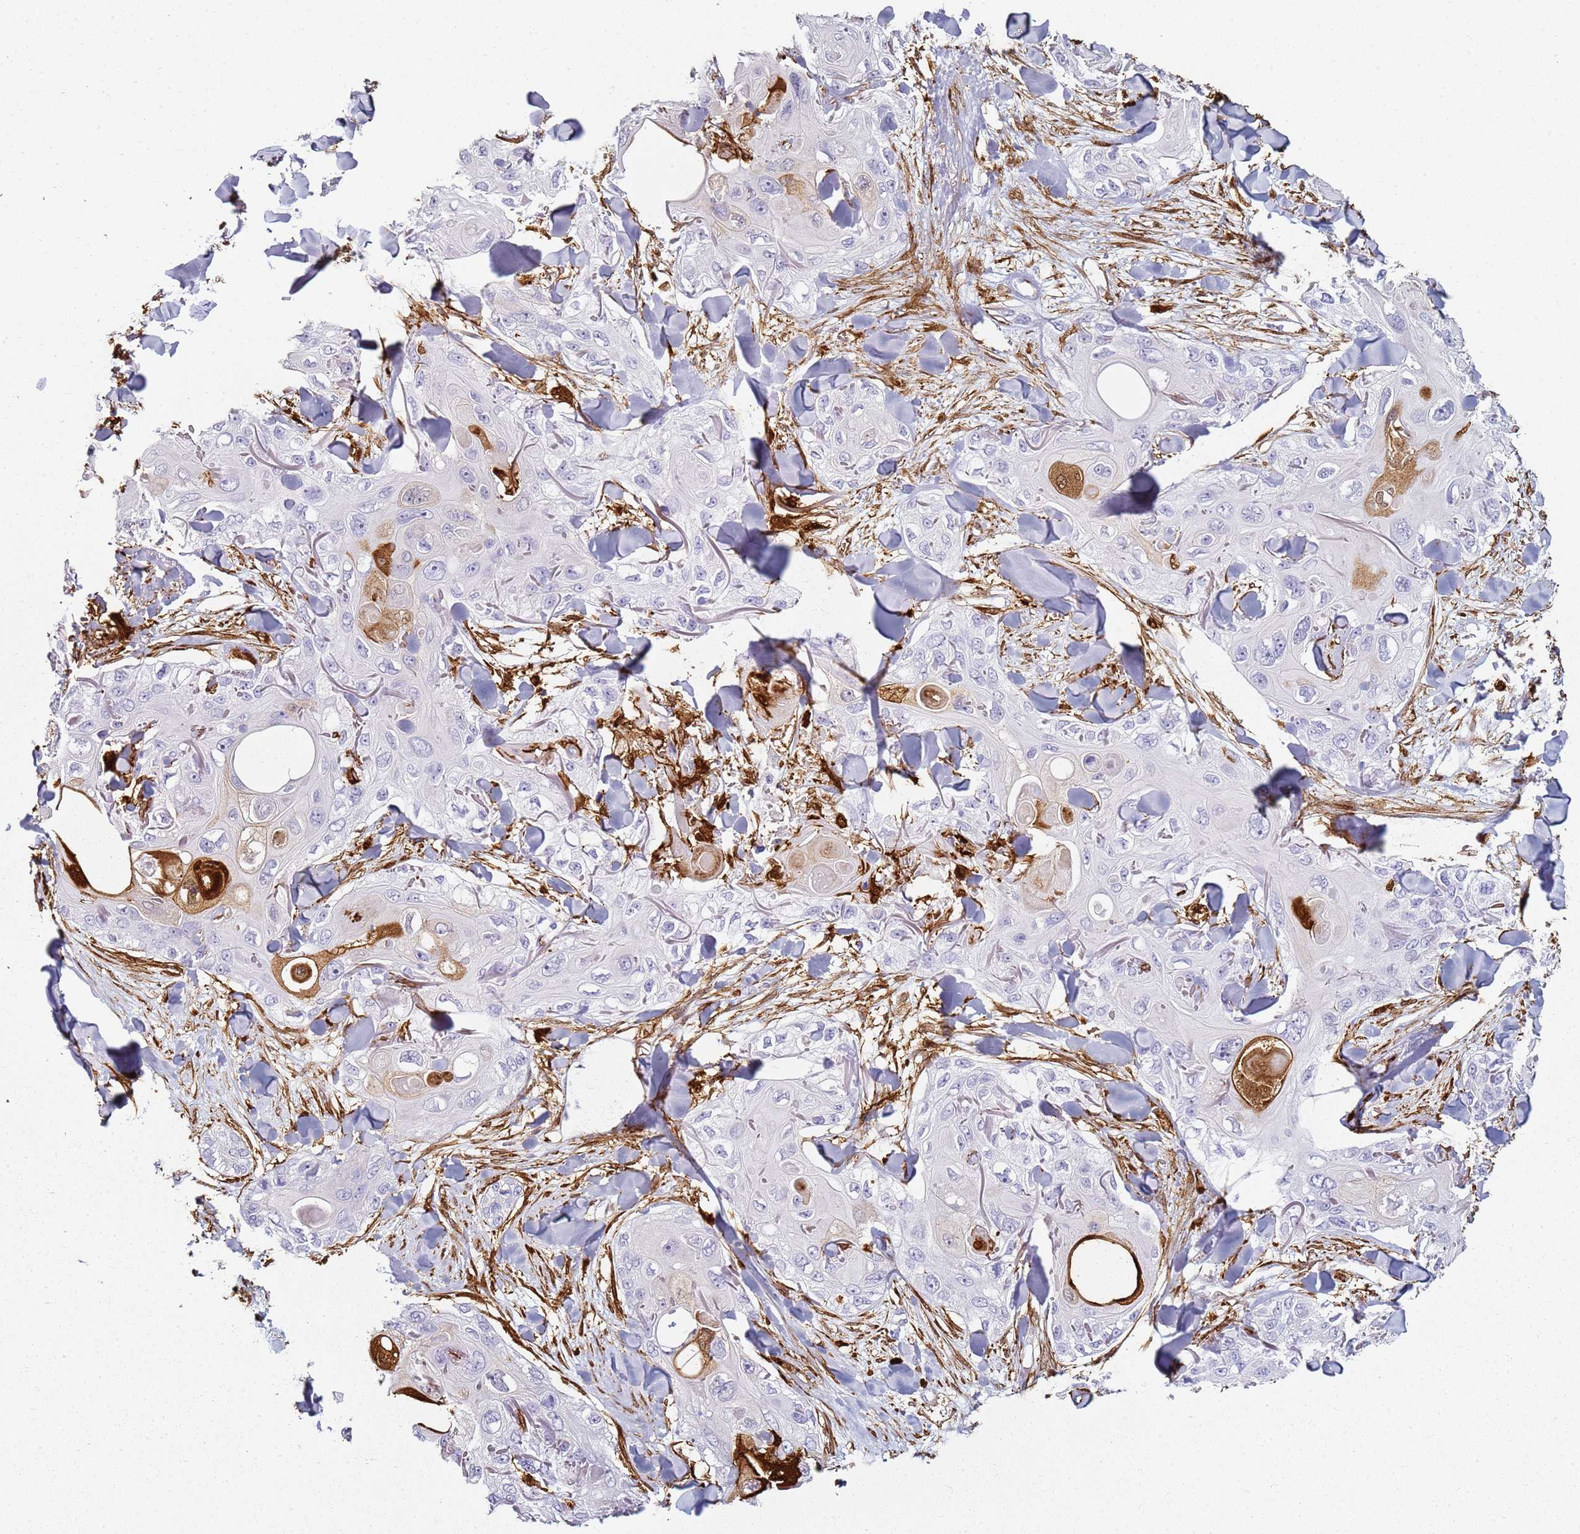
{"staining": {"intensity": "negative", "quantity": "none", "location": "none"}, "tissue": "skin cancer", "cell_type": "Tumor cells", "image_type": "cancer", "snomed": [{"axis": "morphology", "description": "Normal tissue, NOS"}, {"axis": "morphology", "description": "Squamous cell carcinoma, NOS"}, {"axis": "topography", "description": "Skin"}], "caption": "This is an IHC micrograph of human skin cancer (squamous cell carcinoma). There is no staining in tumor cells.", "gene": "S100A4", "patient": {"sex": "male", "age": 72}}